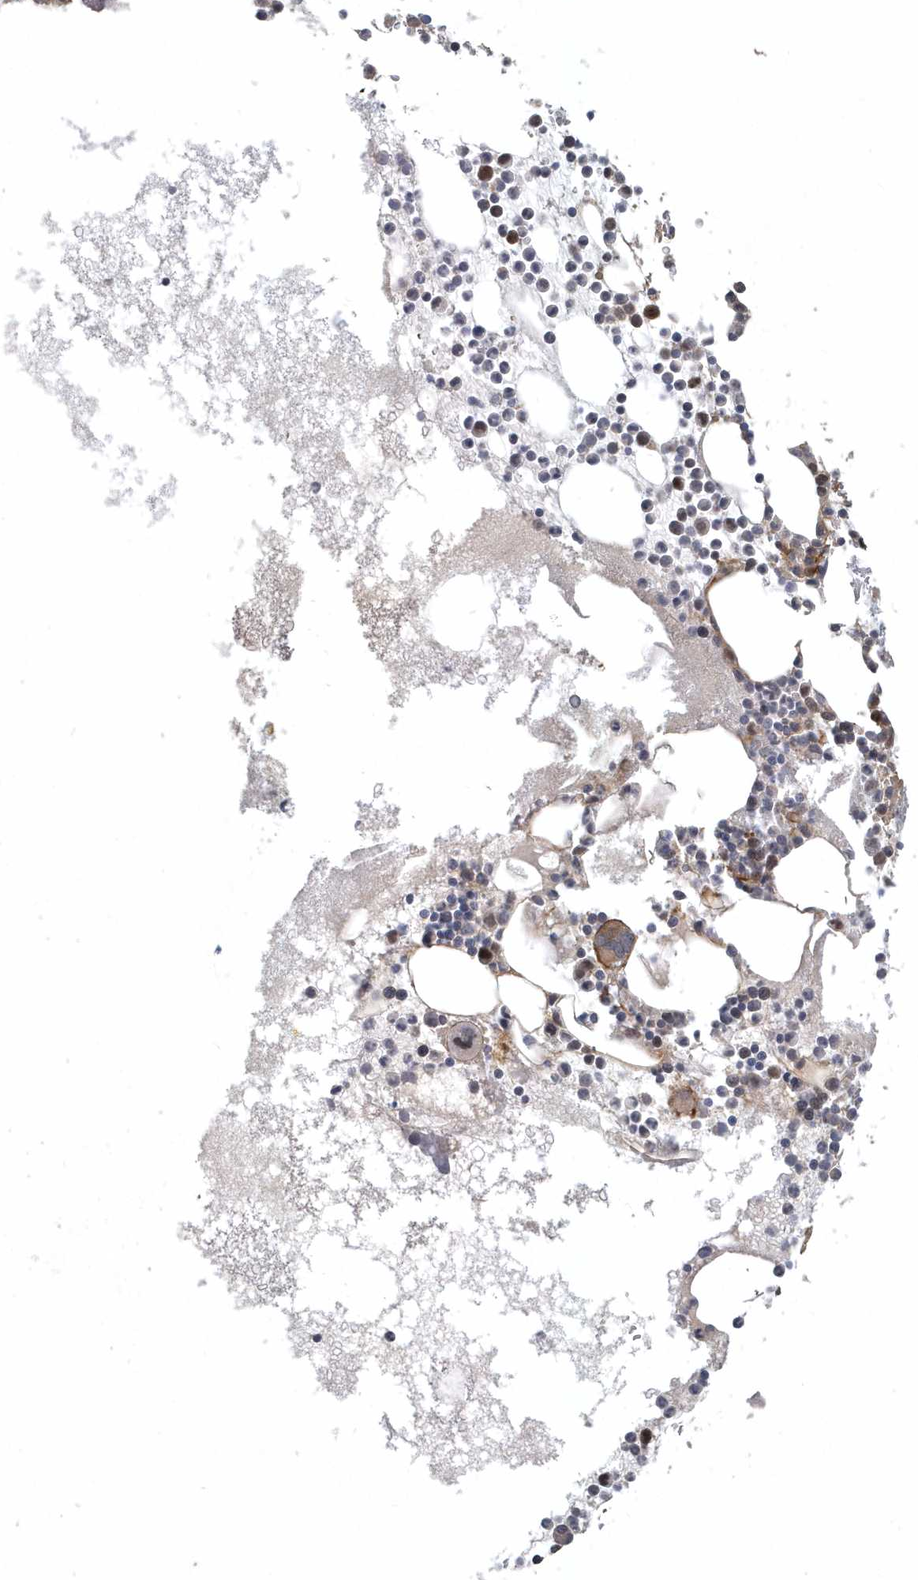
{"staining": {"intensity": "moderate", "quantity": "25%-75%", "location": "cytoplasmic/membranous"}, "tissue": "bone marrow", "cell_type": "Hematopoietic cells", "image_type": "normal", "snomed": [{"axis": "morphology", "description": "Normal tissue, NOS"}, {"axis": "topography", "description": "Bone marrow"}], "caption": "Protein staining shows moderate cytoplasmic/membranous staining in about 25%-75% of hematopoietic cells in benign bone marrow. (Stains: DAB (3,3'-diaminobenzidine) in brown, nuclei in blue, Microscopy: brightfield microscopy at high magnification).", "gene": "TRAIP", "patient": {"sex": "female", "age": 78}}